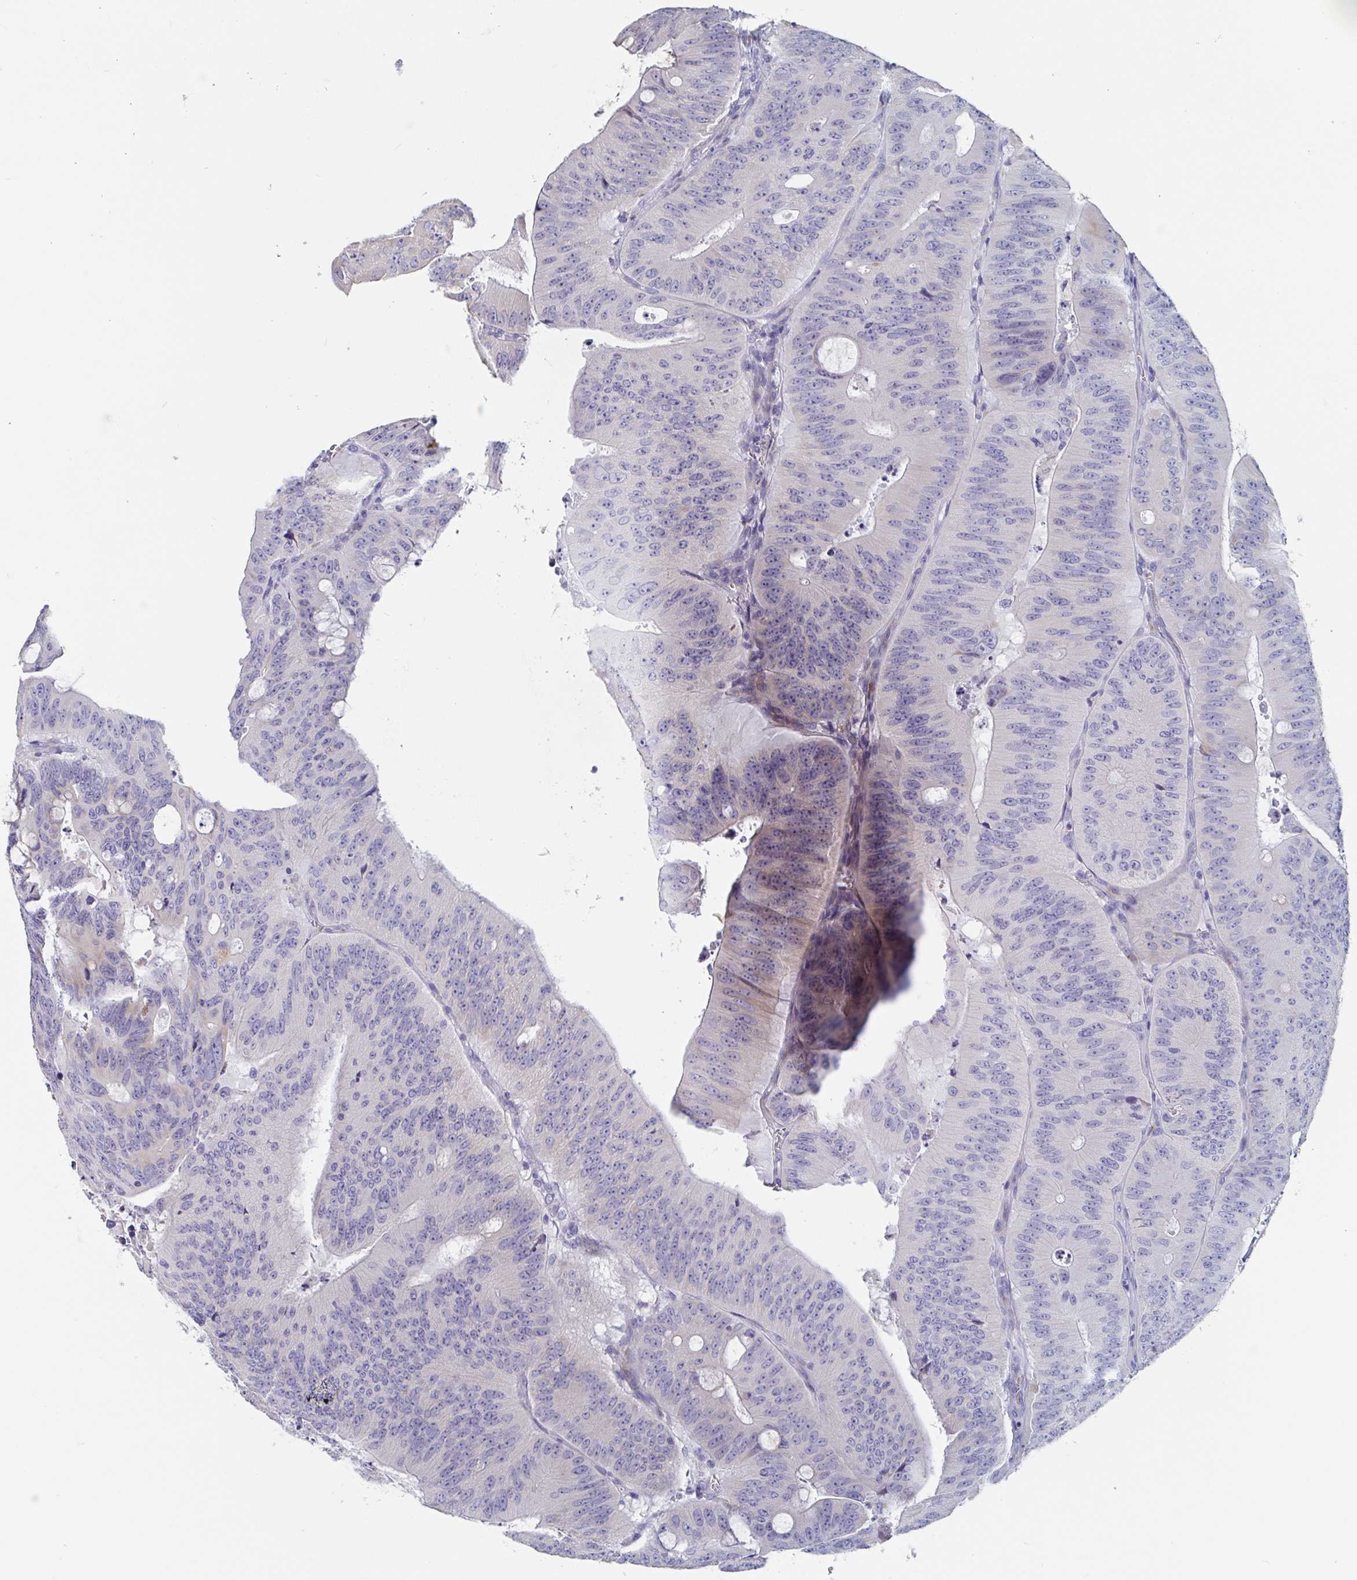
{"staining": {"intensity": "moderate", "quantity": "<25%", "location": "cytoplasmic/membranous"}, "tissue": "colorectal cancer", "cell_type": "Tumor cells", "image_type": "cancer", "snomed": [{"axis": "morphology", "description": "Adenocarcinoma, NOS"}, {"axis": "topography", "description": "Colon"}], "caption": "IHC (DAB (3,3'-diaminobenzidine)) staining of colorectal cancer shows moderate cytoplasmic/membranous protein expression in about <25% of tumor cells.", "gene": "ABHD16A", "patient": {"sex": "male", "age": 62}}